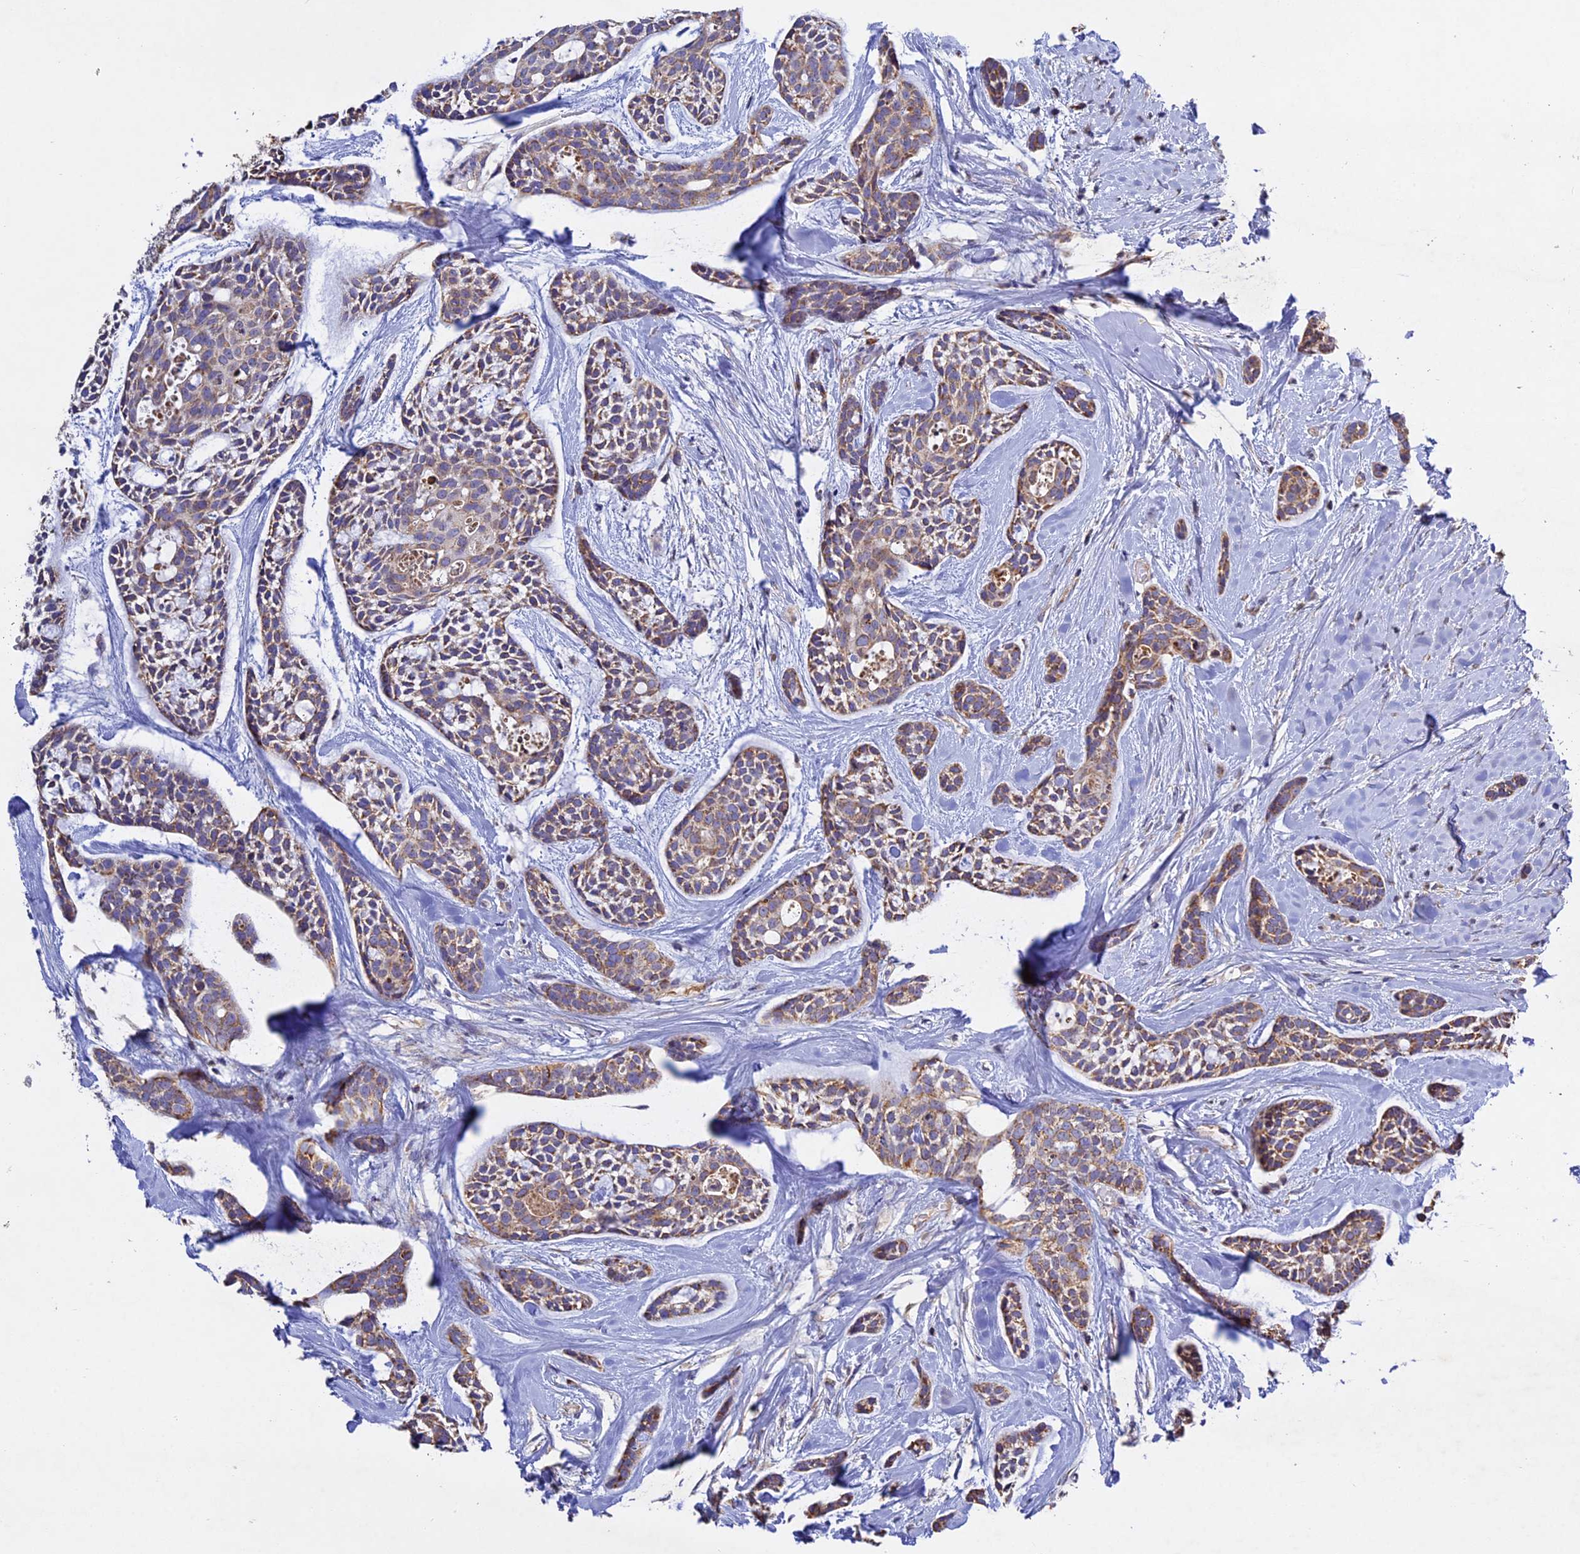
{"staining": {"intensity": "moderate", "quantity": "25%-75%", "location": "cytoplasmic/membranous"}, "tissue": "head and neck cancer", "cell_type": "Tumor cells", "image_type": "cancer", "snomed": [{"axis": "morphology", "description": "Adenocarcinoma, NOS"}, {"axis": "topography", "description": "Subcutis"}, {"axis": "topography", "description": "Head-Neck"}], "caption": "Human head and neck cancer (adenocarcinoma) stained for a protein (brown) displays moderate cytoplasmic/membranous positive expression in approximately 25%-75% of tumor cells.", "gene": "OCEL1", "patient": {"sex": "female", "age": 73}}